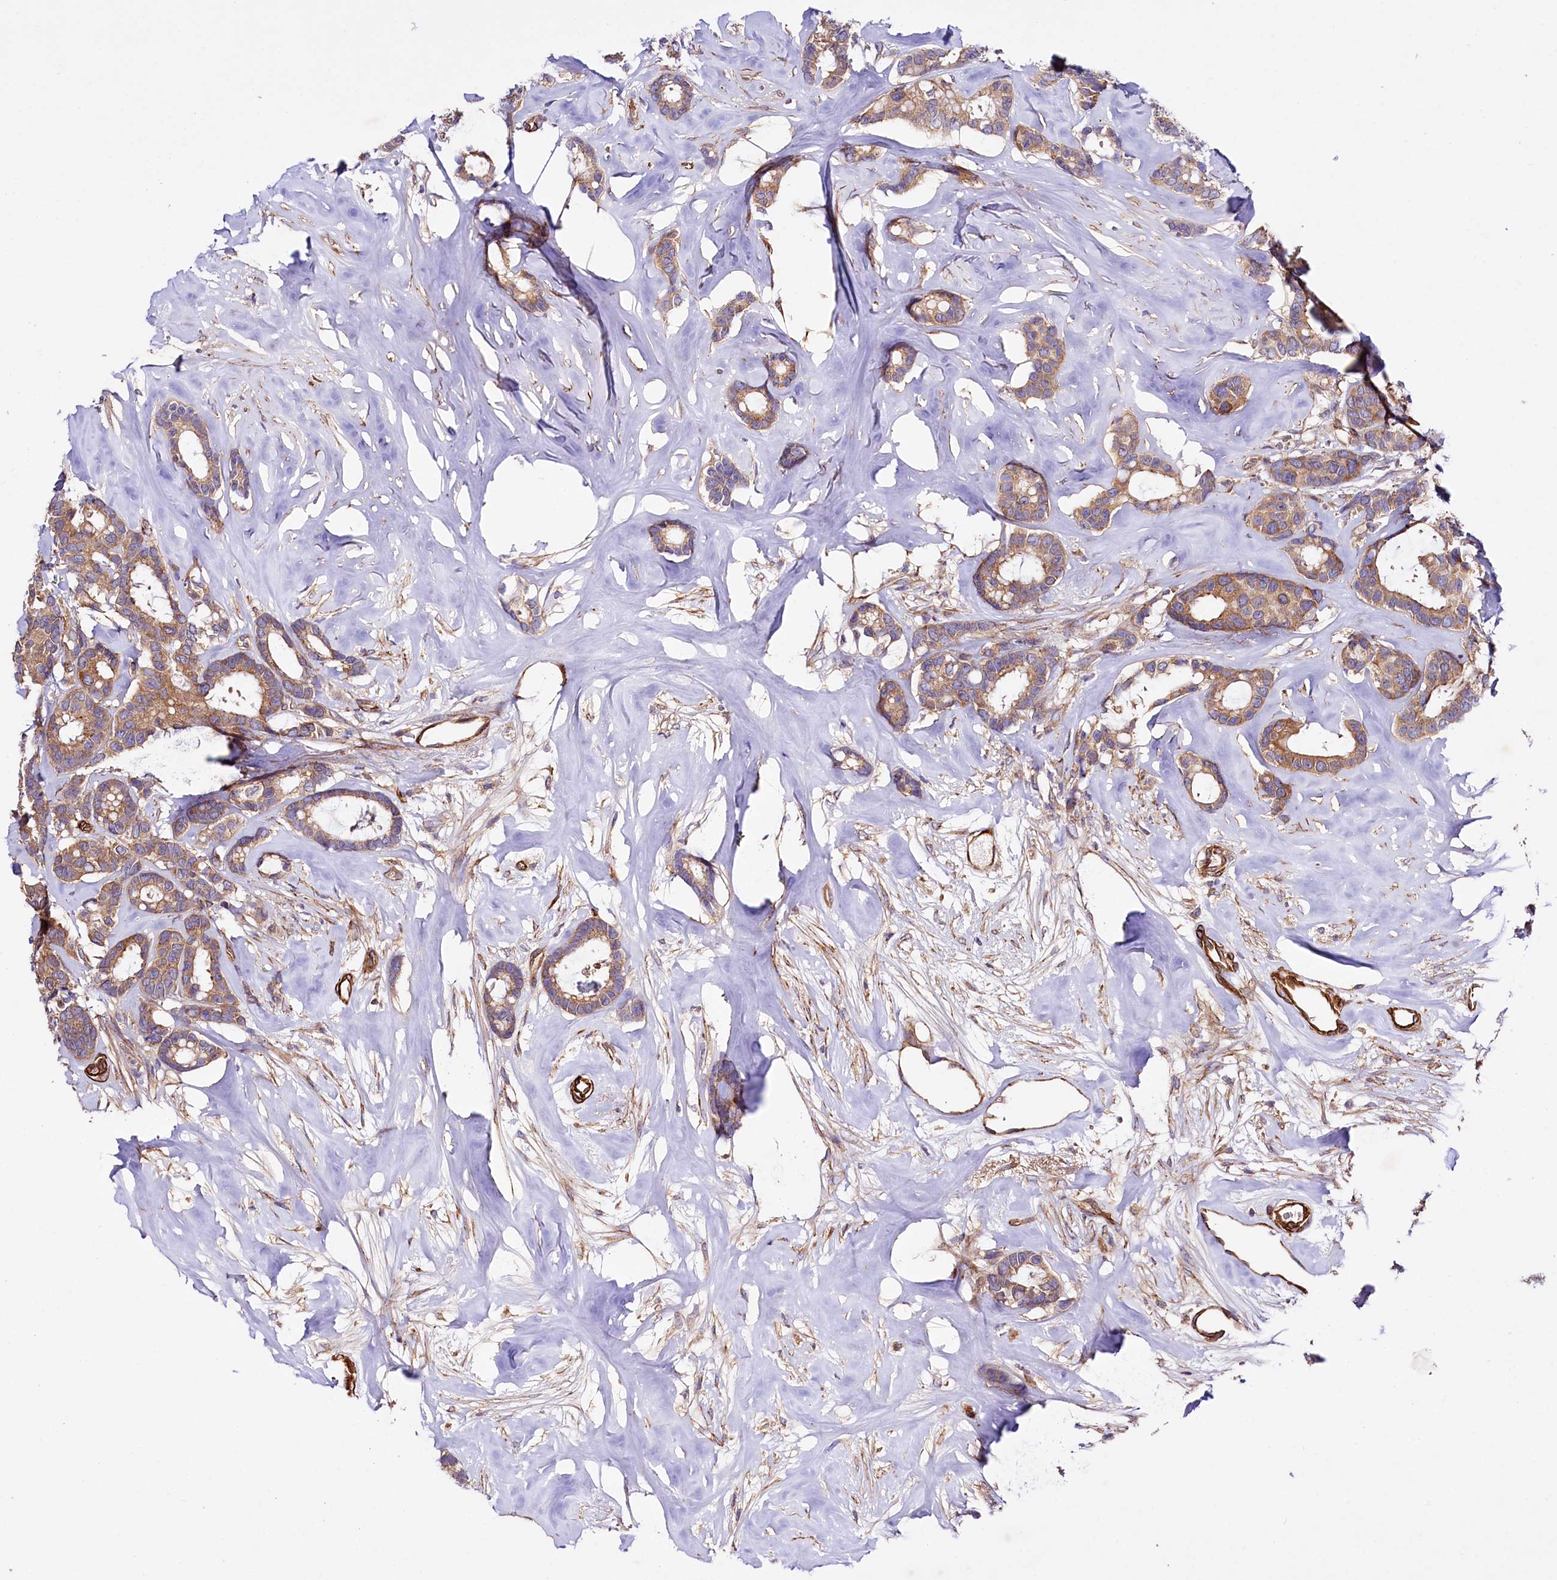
{"staining": {"intensity": "moderate", "quantity": ">75%", "location": "cytoplasmic/membranous"}, "tissue": "breast cancer", "cell_type": "Tumor cells", "image_type": "cancer", "snomed": [{"axis": "morphology", "description": "Duct carcinoma"}, {"axis": "topography", "description": "Breast"}], "caption": "Tumor cells demonstrate medium levels of moderate cytoplasmic/membranous positivity in approximately >75% of cells in human breast cancer.", "gene": "SPATS2", "patient": {"sex": "female", "age": 87}}